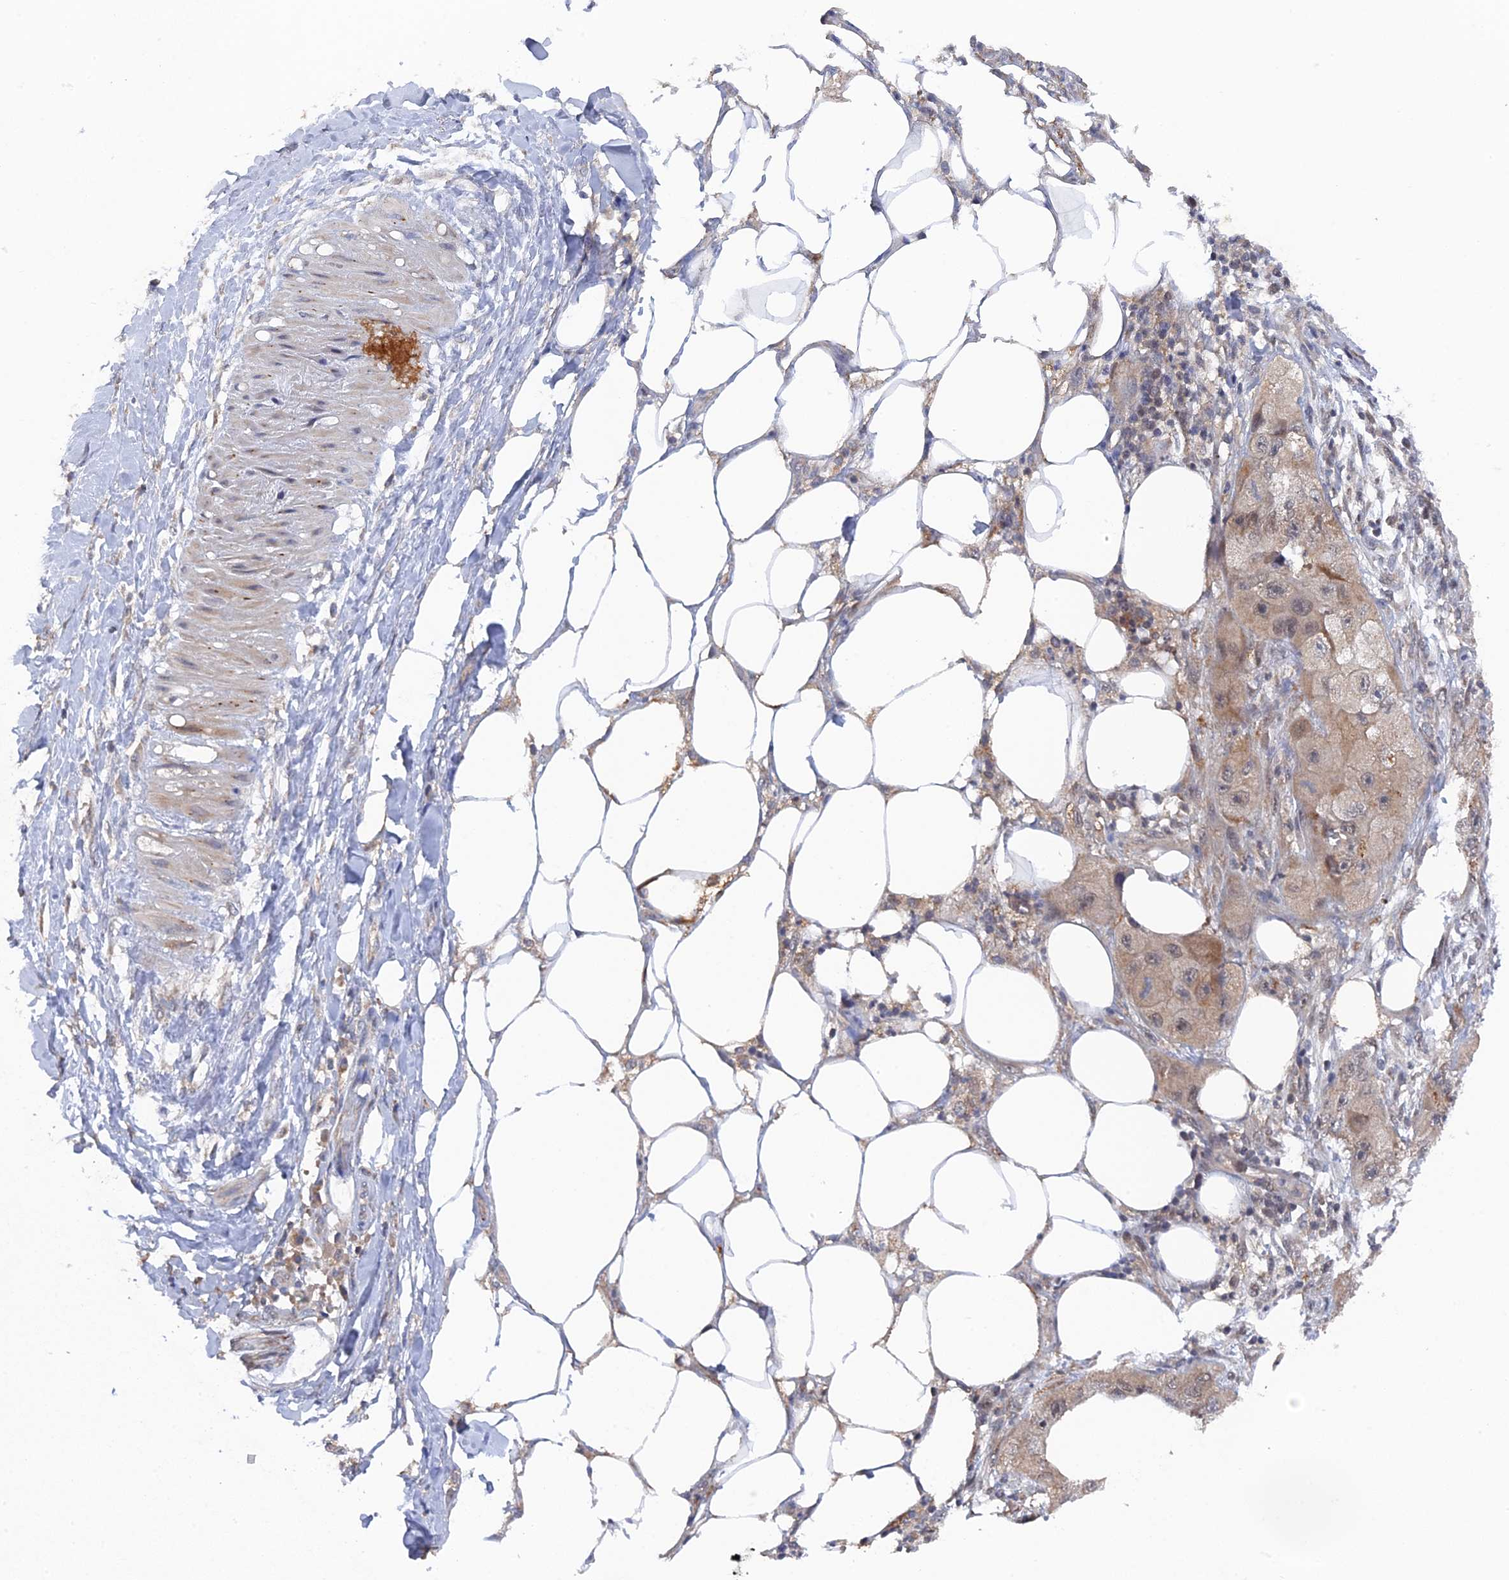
{"staining": {"intensity": "moderate", "quantity": ">75%", "location": "cytoplasmic/membranous,nuclear"}, "tissue": "skin cancer", "cell_type": "Tumor cells", "image_type": "cancer", "snomed": [{"axis": "morphology", "description": "Squamous cell carcinoma, NOS"}, {"axis": "topography", "description": "Skin"}, {"axis": "topography", "description": "Subcutis"}], "caption": "An image of skin cancer stained for a protein shows moderate cytoplasmic/membranous and nuclear brown staining in tumor cells.", "gene": "MIGA2", "patient": {"sex": "male", "age": 73}}